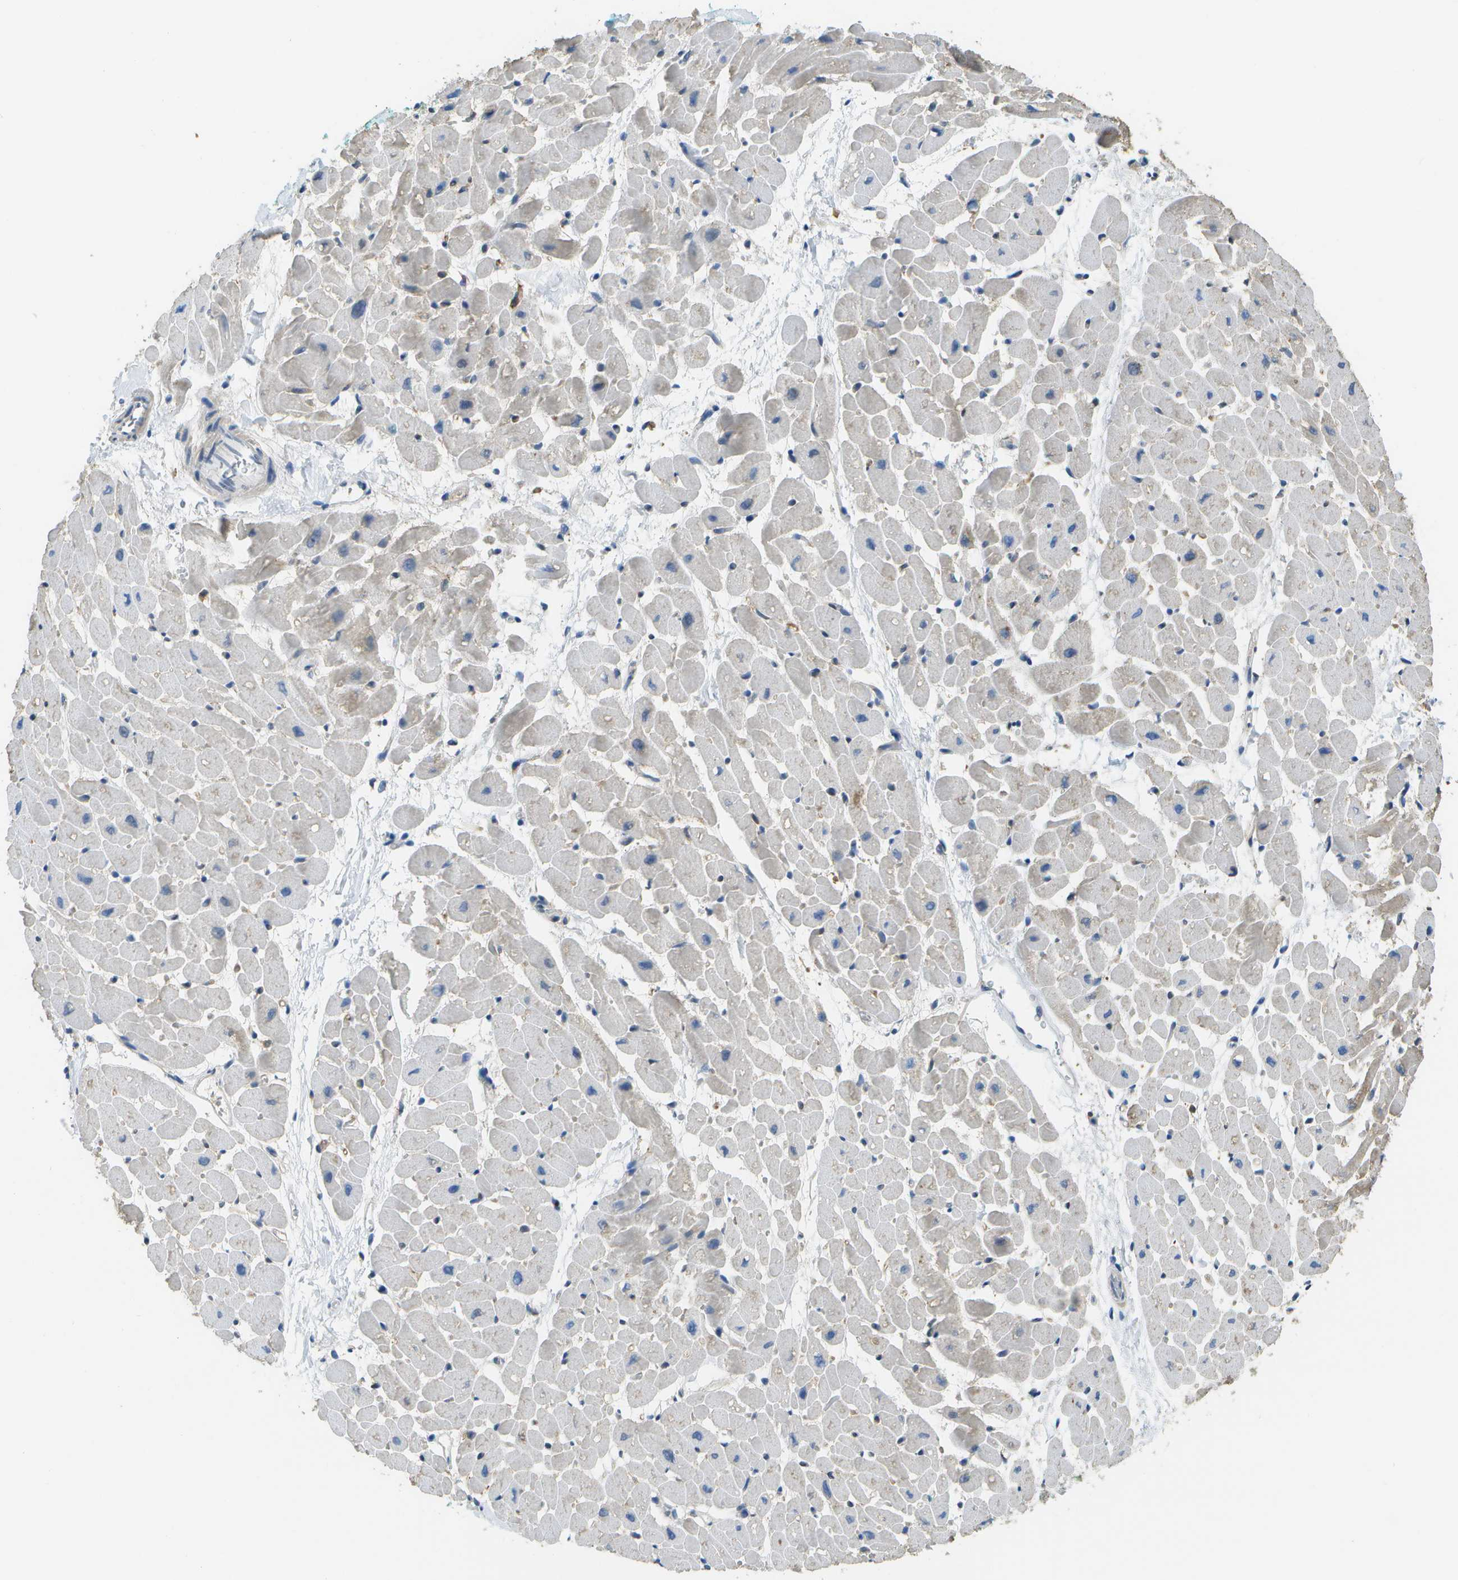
{"staining": {"intensity": "weak", "quantity": "25%-75%", "location": "cytoplasmic/membranous"}, "tissue": "heart muscle", "cell_type": "Cardiomyocytes", "image_type": "normal", "snomed": [{"axis": "morphology", "description": "Normal tissue, NOS"}, {"axis": "topography", "description": "Heart"}], "caption": "Protein expression analysis of normal human heart muscle reveals weak cytoplasmic/membranous staining in approximately 25%-75% of cardiomyocytes. (DAB = brown stain, brightfield microscopy at high magnification).", "gene": "RCSD1", "patient": {"sex": "male", "age": 45}}